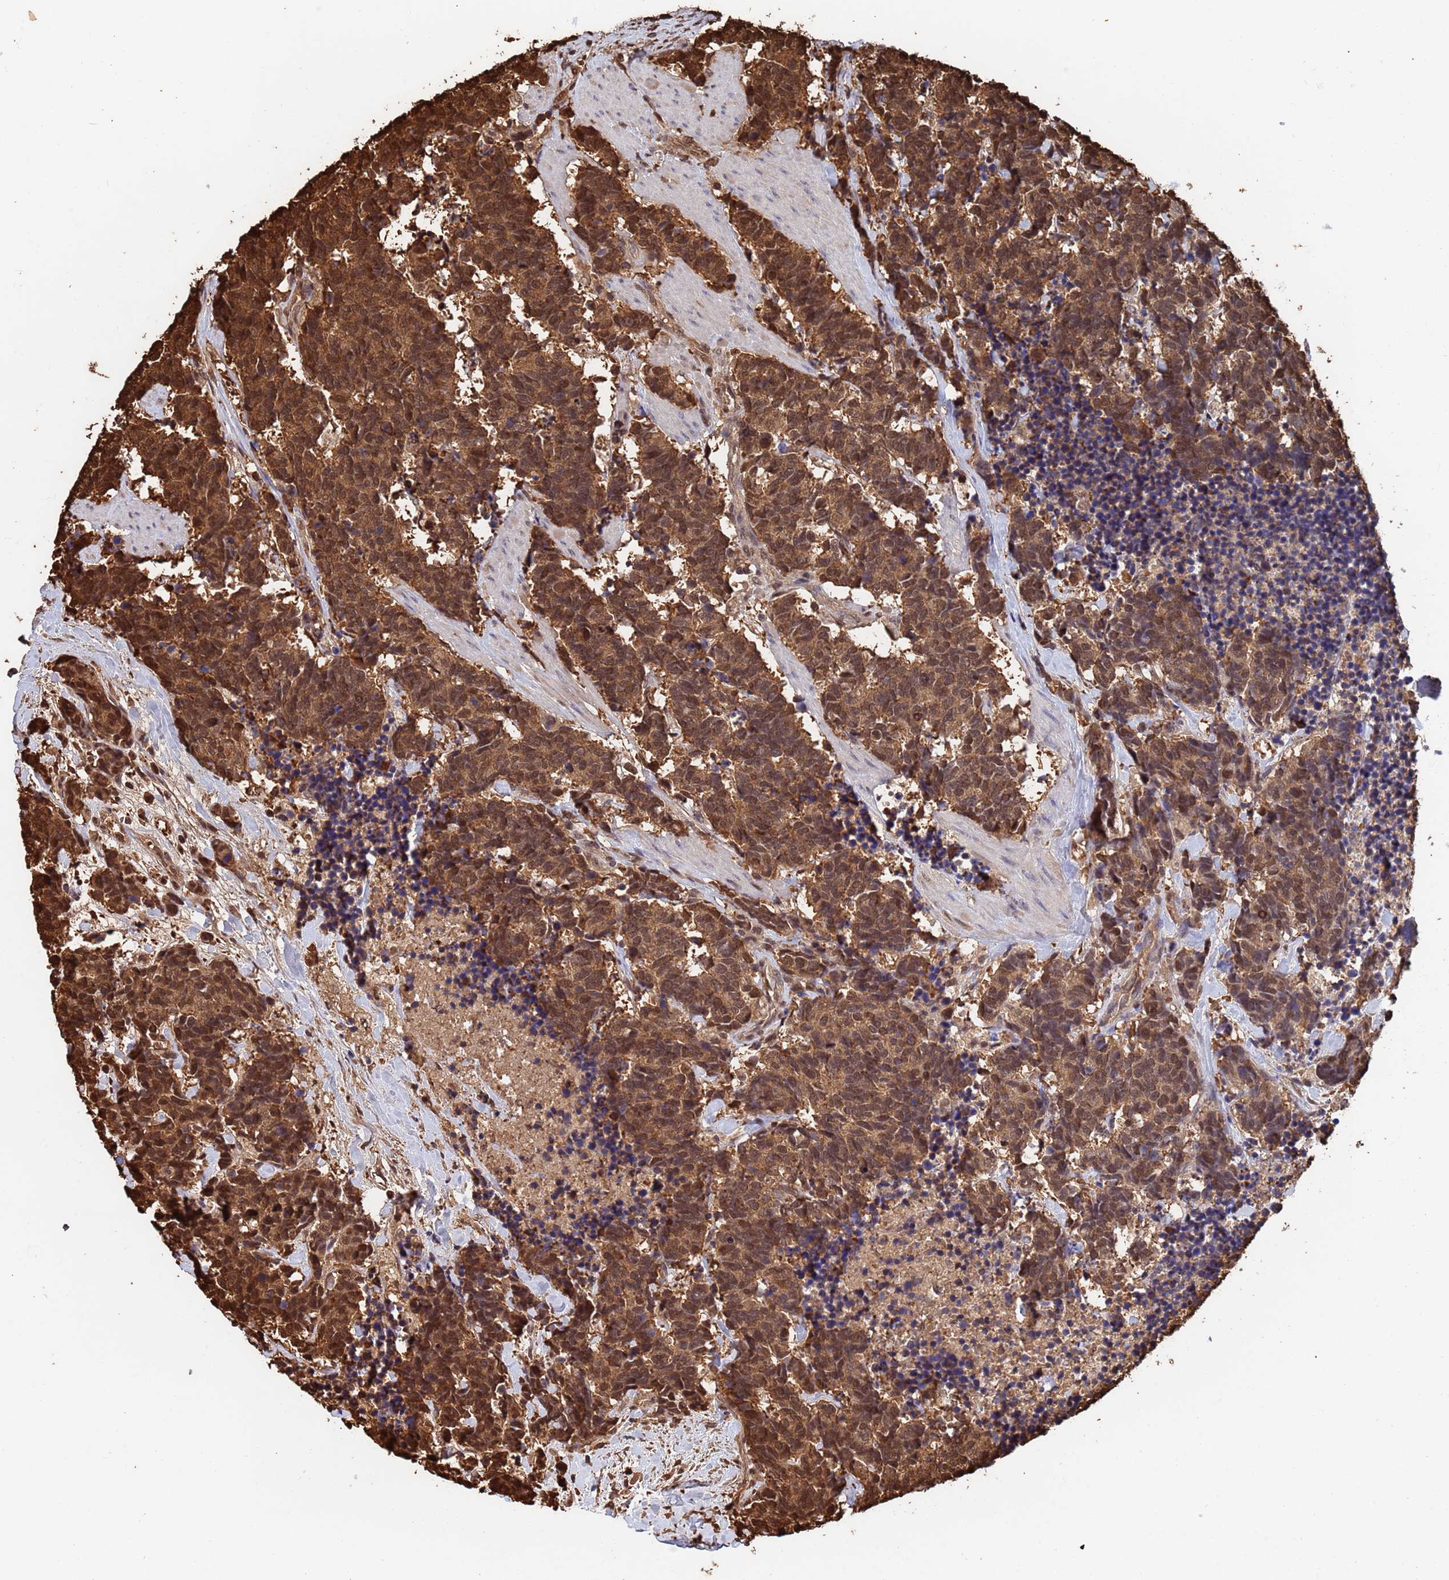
{"staining": {"intensity": "strong", "quantity": ">75%", "location": "cytoplasmic/membranous,nuclear"}, "tissue": "carcinoid", "cell_type": "Tumor cells", "image_type": "cancer", "snomed": [{"axis": "morphology", "description": "Carcinoma, NOS"}, {"axis": "morphology", "description": "Carcinoid, malignant, NOS"}, {"axis": "topography", "description": "Prostate"}], "caption": "A photomicrograph of human carcinoid stained for a protein displays strong cytoplasmic/membranous and nuclear brown staining in tumor cells.", "gene": "SUMO4", "patient": {"sex": "male", "age": 57}}